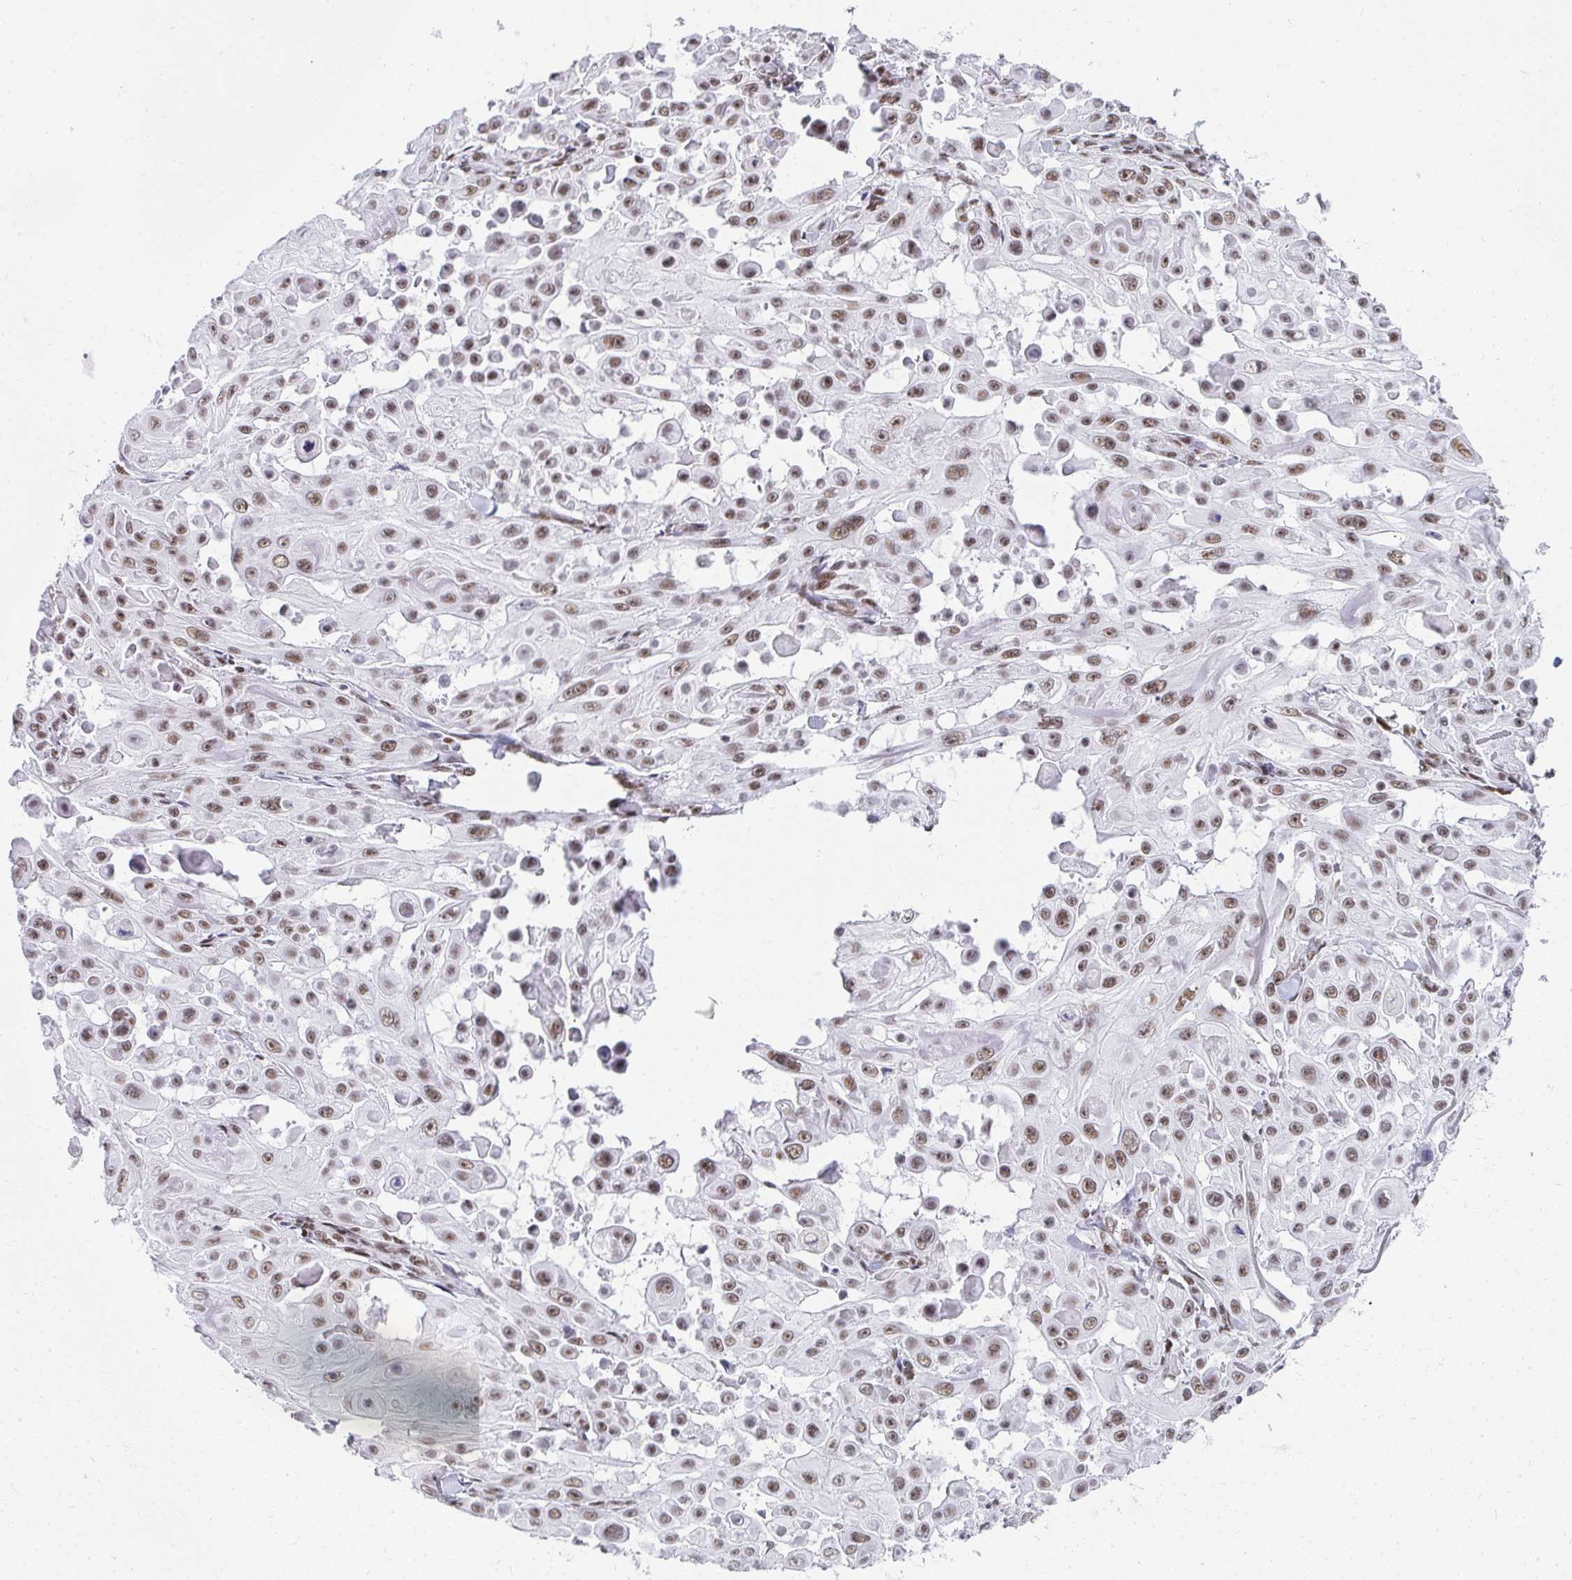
{"staining": {"intensity": "weak", "quantity": ">75%", "location": "nuclear"}, "tissue": "skin cancer", "cell_type": "Tumor cells", "image_type": "cancer", "snomed": [{"axis": "morphology", "description": "Squamous cell carcinoma, NOS"}, {"axis": "topography", "description": "Skin"}], "caption": "This image reveals squamous cell carcinoma (skin) stained with immunohistochemistry (IHC) to label a protein in brown. The nuclear of tumor cells show weak positivity for the protein. Nuclei are counter-stained blue.", "gene": "CREBBP", "patient": {"sex": "male", "age": 91}}